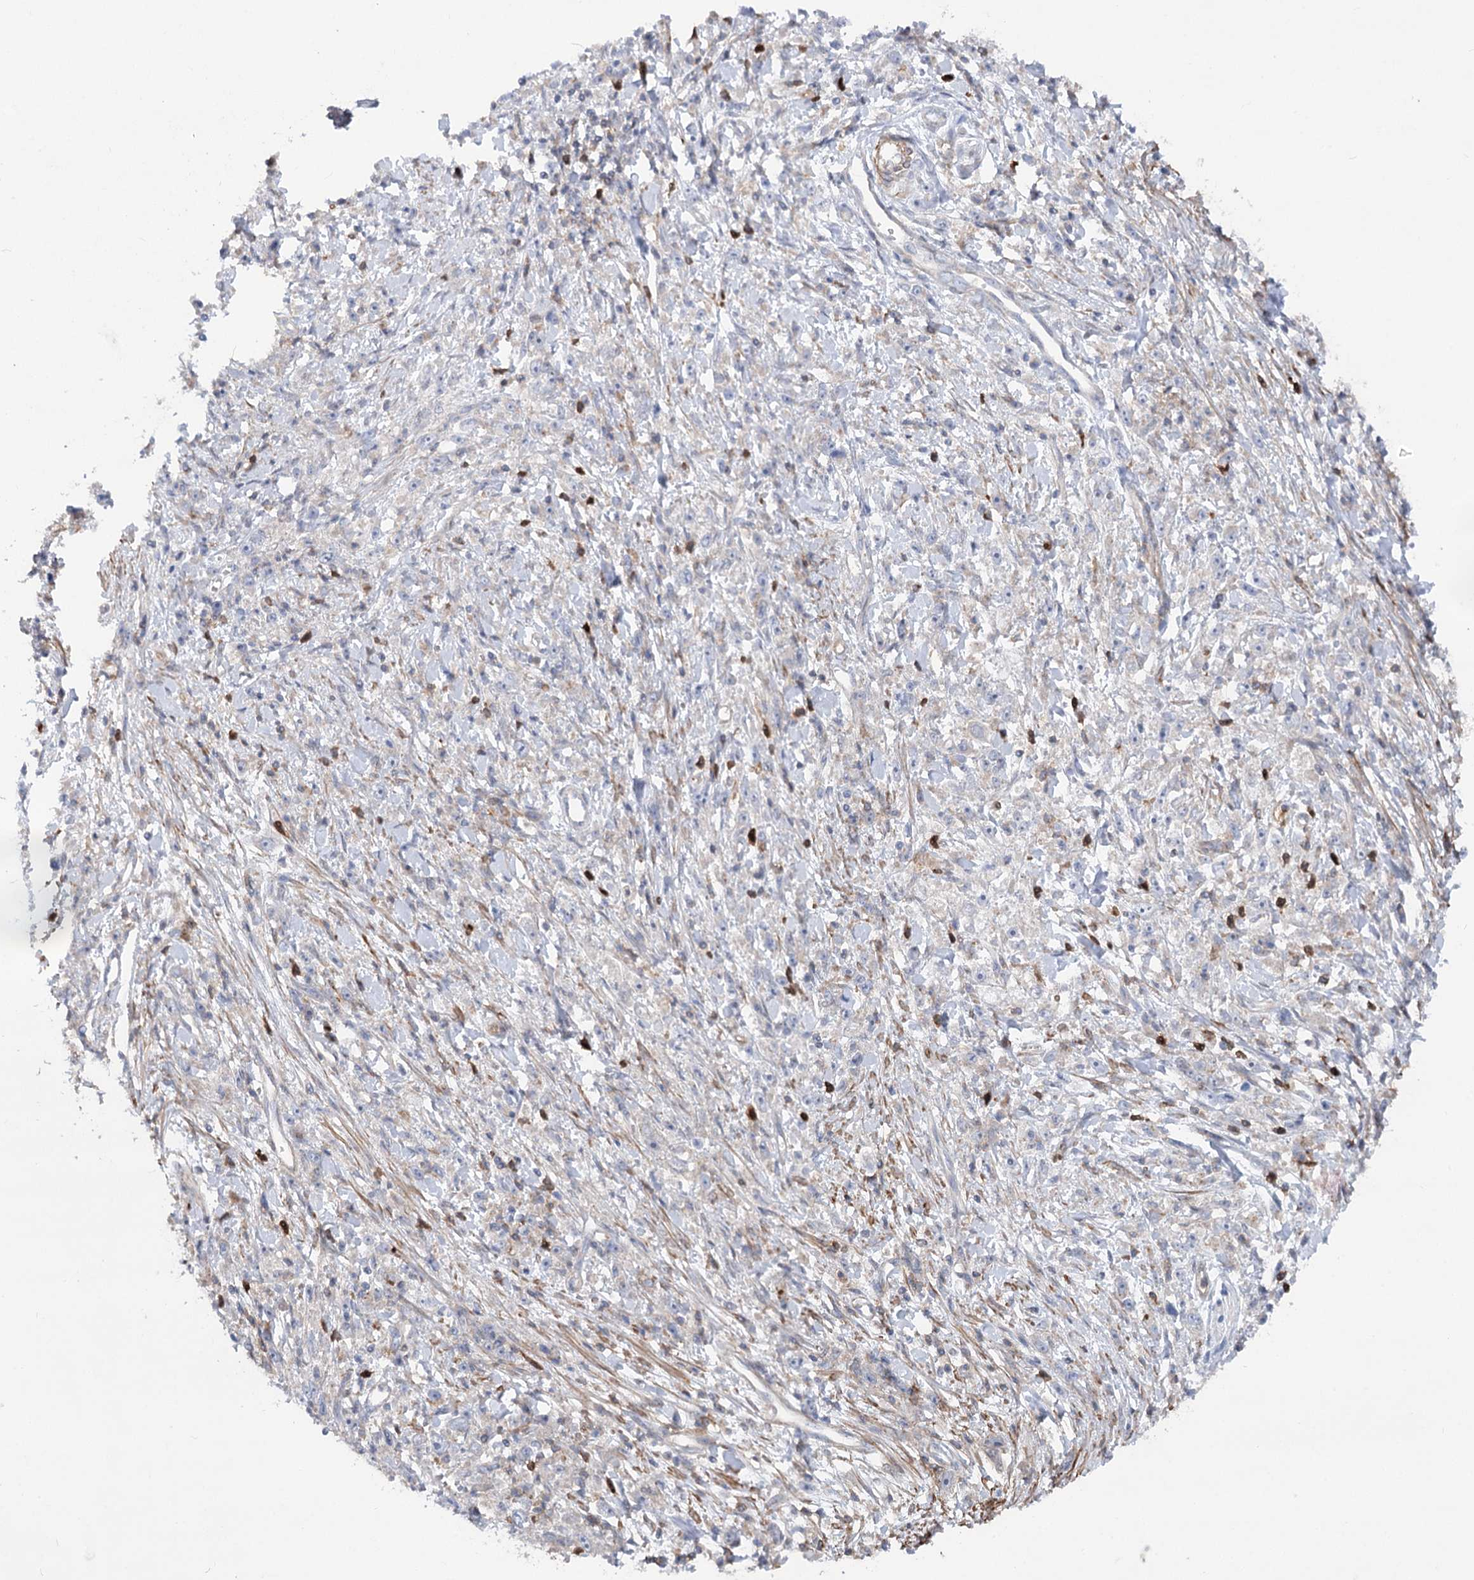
{"staining": {"intensity": "negative", "quantity": "none", "location": "none"}, "tissue": "stomach cancer", "cell_type": "Tumor cells", "image_type": "cancer", "snomed": [{"axis": "morphology", "description": "Adenocarcinoma, NOS"}, {"axis": "topography", "description": "Stomach"}], "caption": "Protein analysis of adenocarcinoma (stomach) exhibits no significant positivity in tumor cells.", "gene": "LARP1B", "patient": {"sex": "female", "age": 59}}